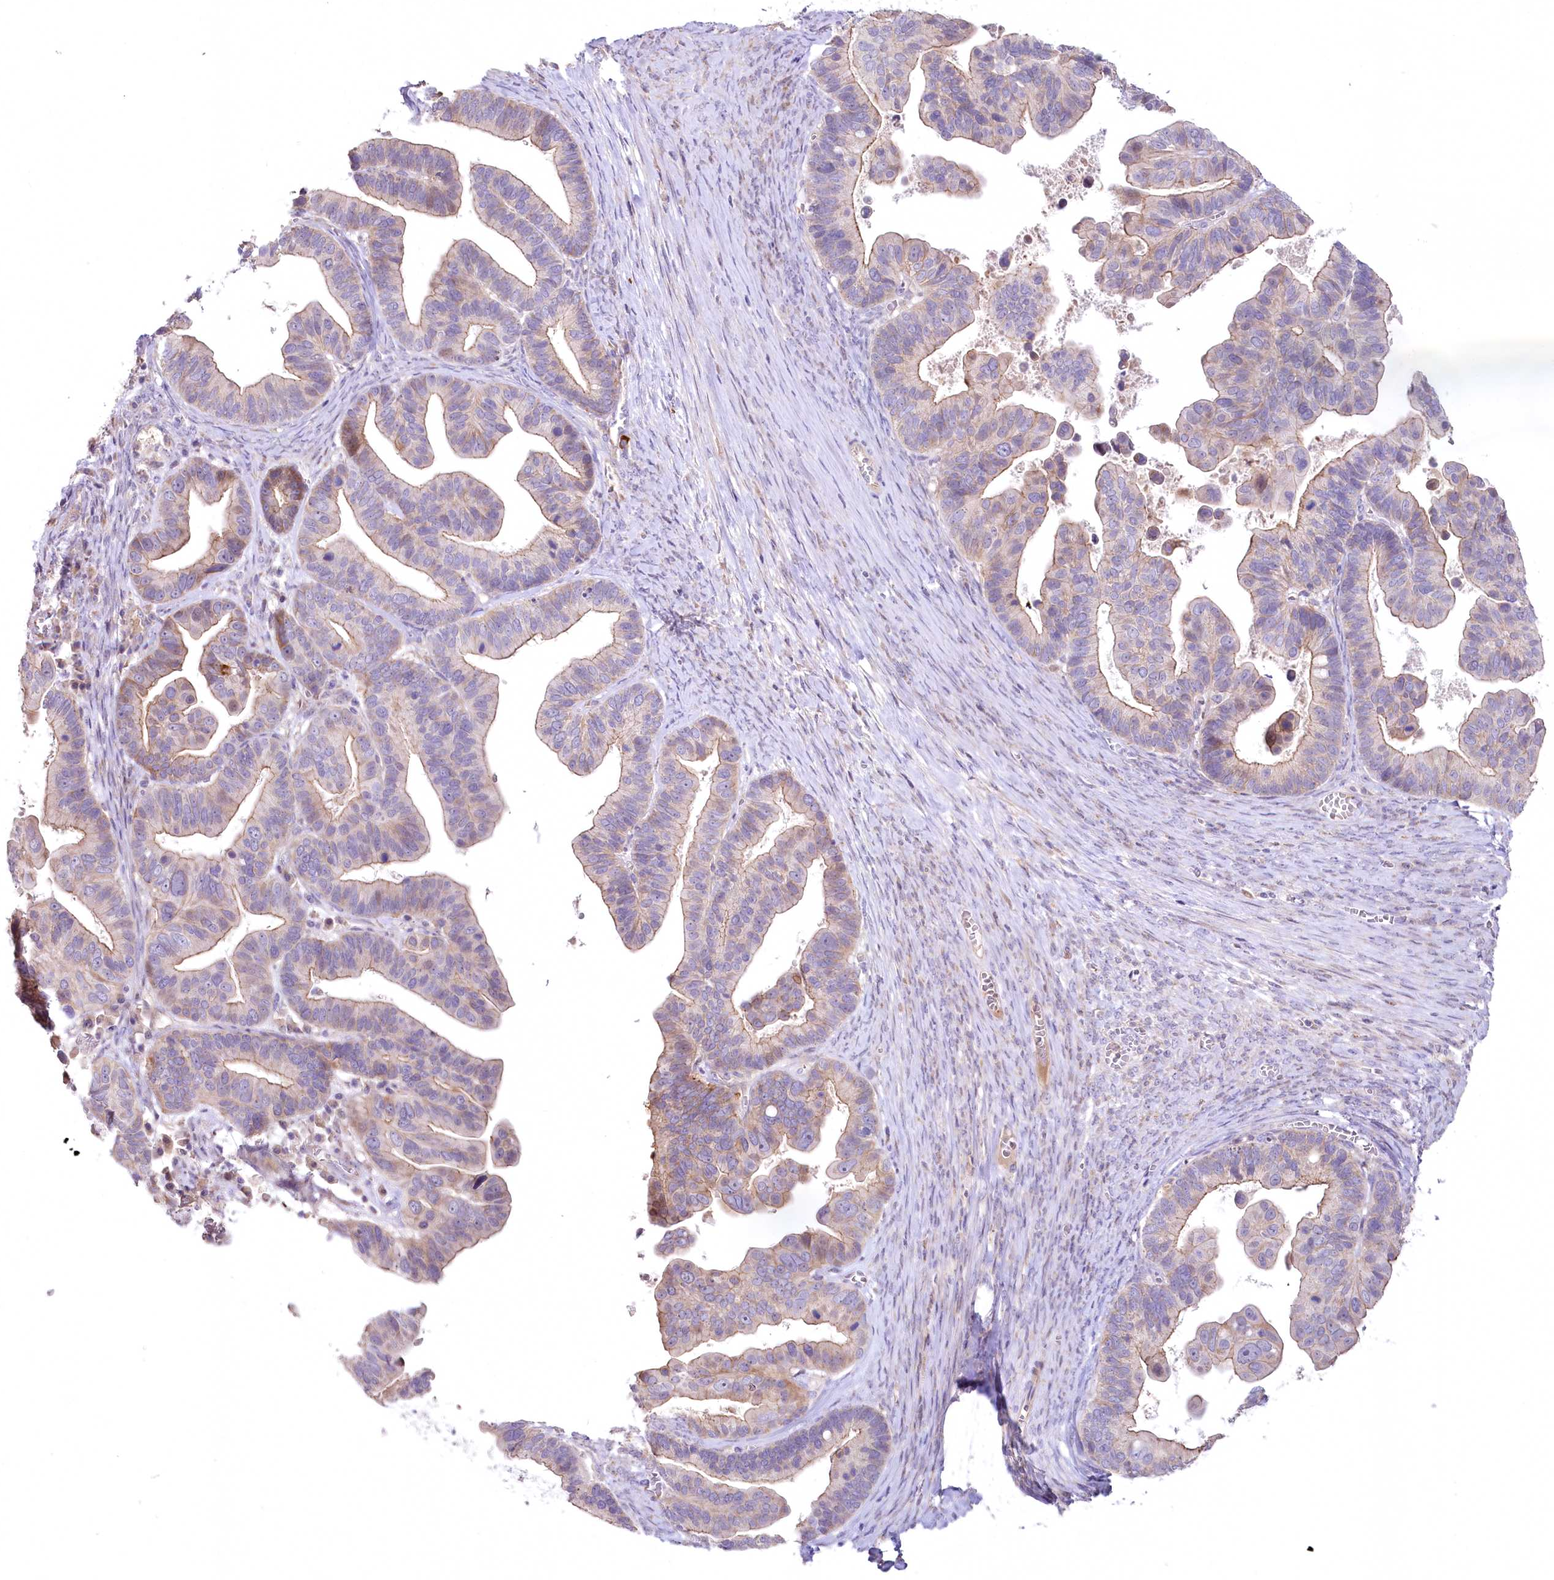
{"staining": {"intensity": "weak", "quantity": ">75%", "location": "cytoplasmic/membranous"}, "tissue": "ovarian cancer", "cell_type": "Tumor cells", "image_type": "cancer", "snomed": [{"axis": "morphology", "description": "Cystadenocarcinoma, serous, NOS"}, {"axis": "topography", "description": "Ovary"}], "caption": "Protein expression by immunohistochemistry (IHC) demonstrates weak cytoplasmic/membranous positivity in about >75% of tumor cells in serous cystadenocarcinoma (ovarian).", "gene": "SLC6A11", "patient": {"sex": "female", "age": 56}}